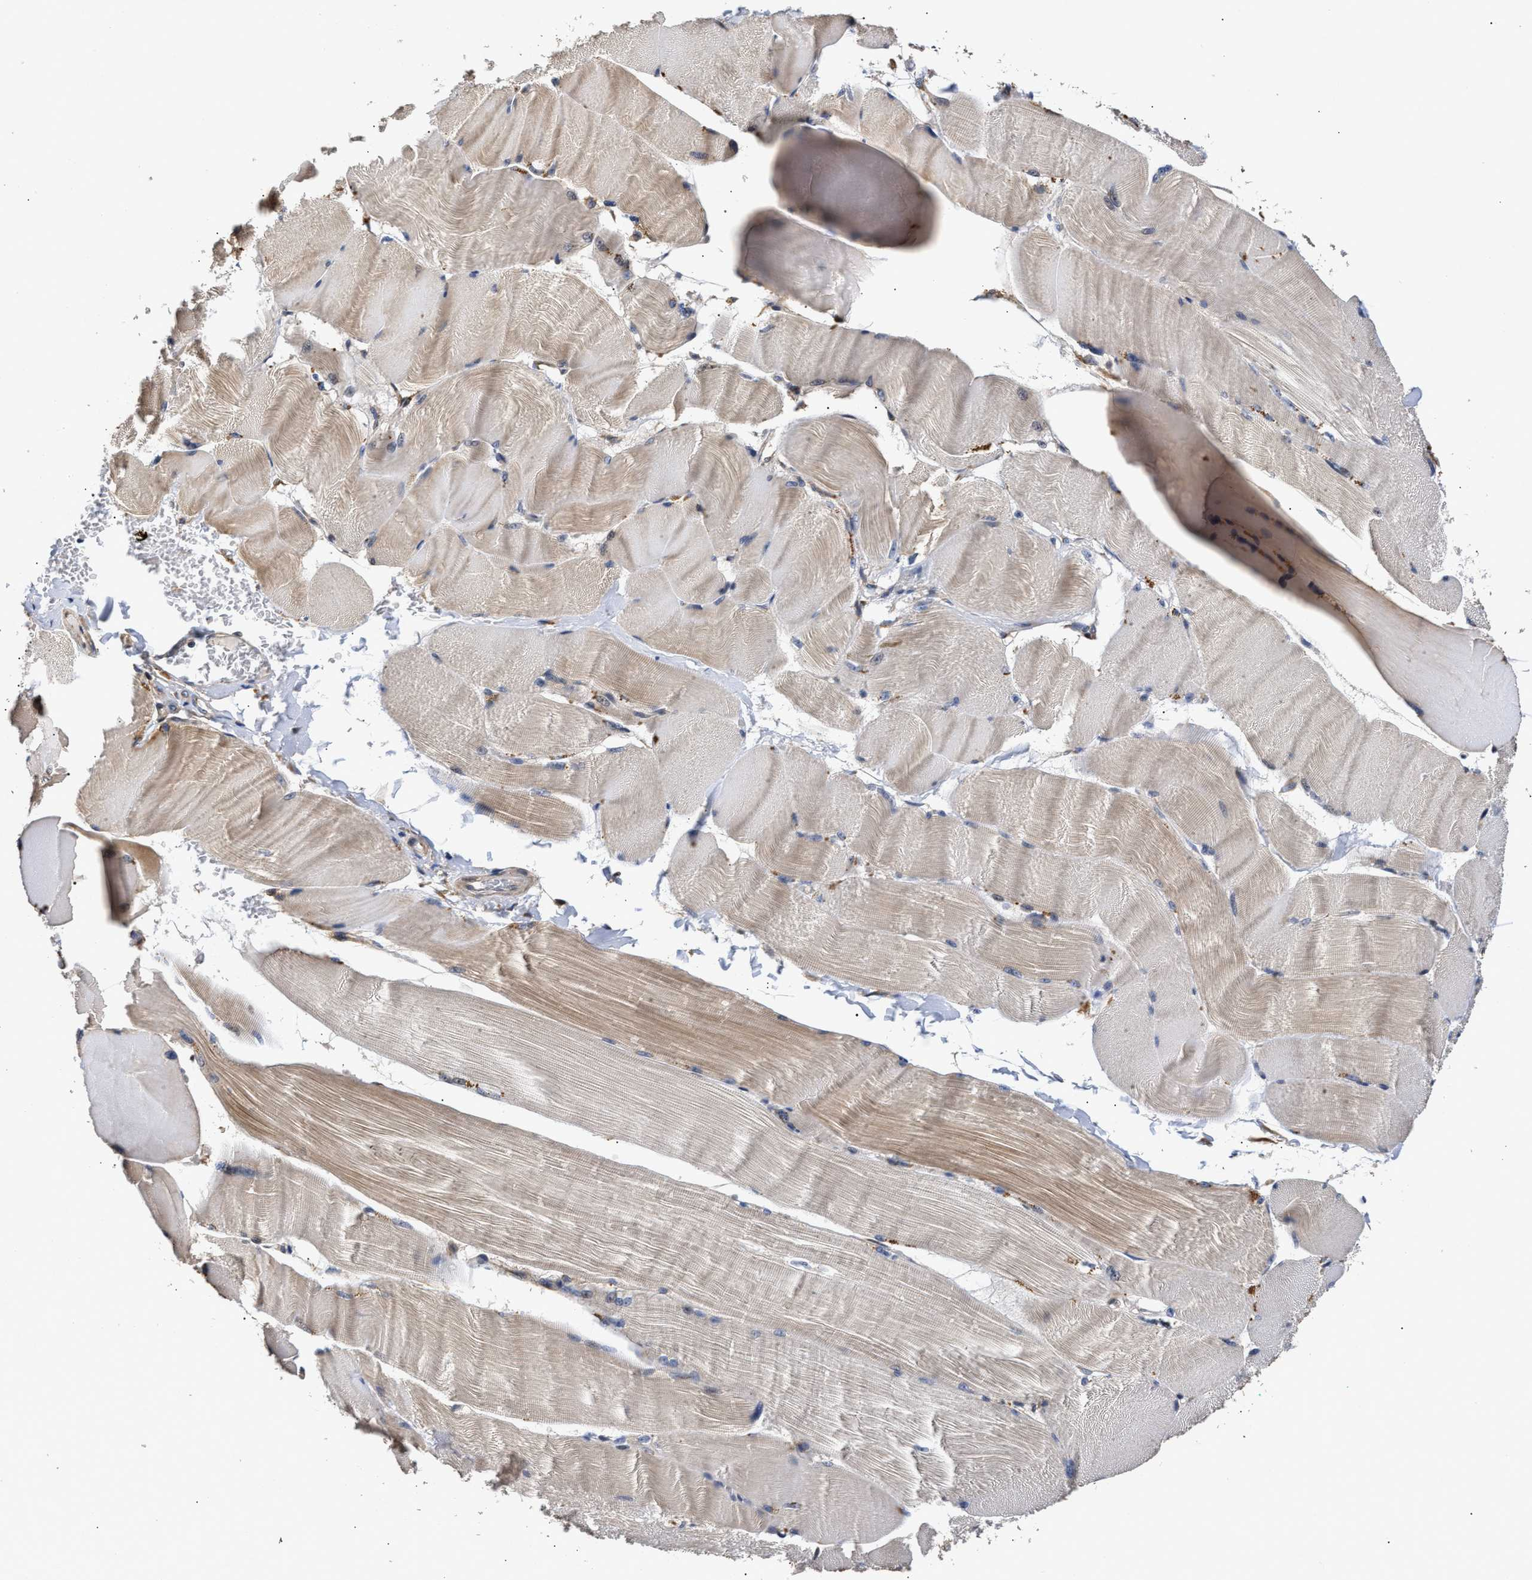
{"staining": {"intensity": "moderate", "quantity": ">75%", "location": "cytoplasmic/membranous"}, "tissue": "skeletal muscle", "cell_type": "Myocytes", "image_type": "normal", "snomed": [{"axis": "morphology", "description": "Normal tissue, NOS"}, {"axis": "topography", "description": "Skin"}, {"axis": "topography", "description": "Skeletal muscle"}], "caption": "A histopathology image of human skeletal muscle stained for a protein shows moderate cytoplasmic/membranous brown staining in myocytes.", "gene": "GOSR1", "patient": {"sex": "male", "age": 83}}